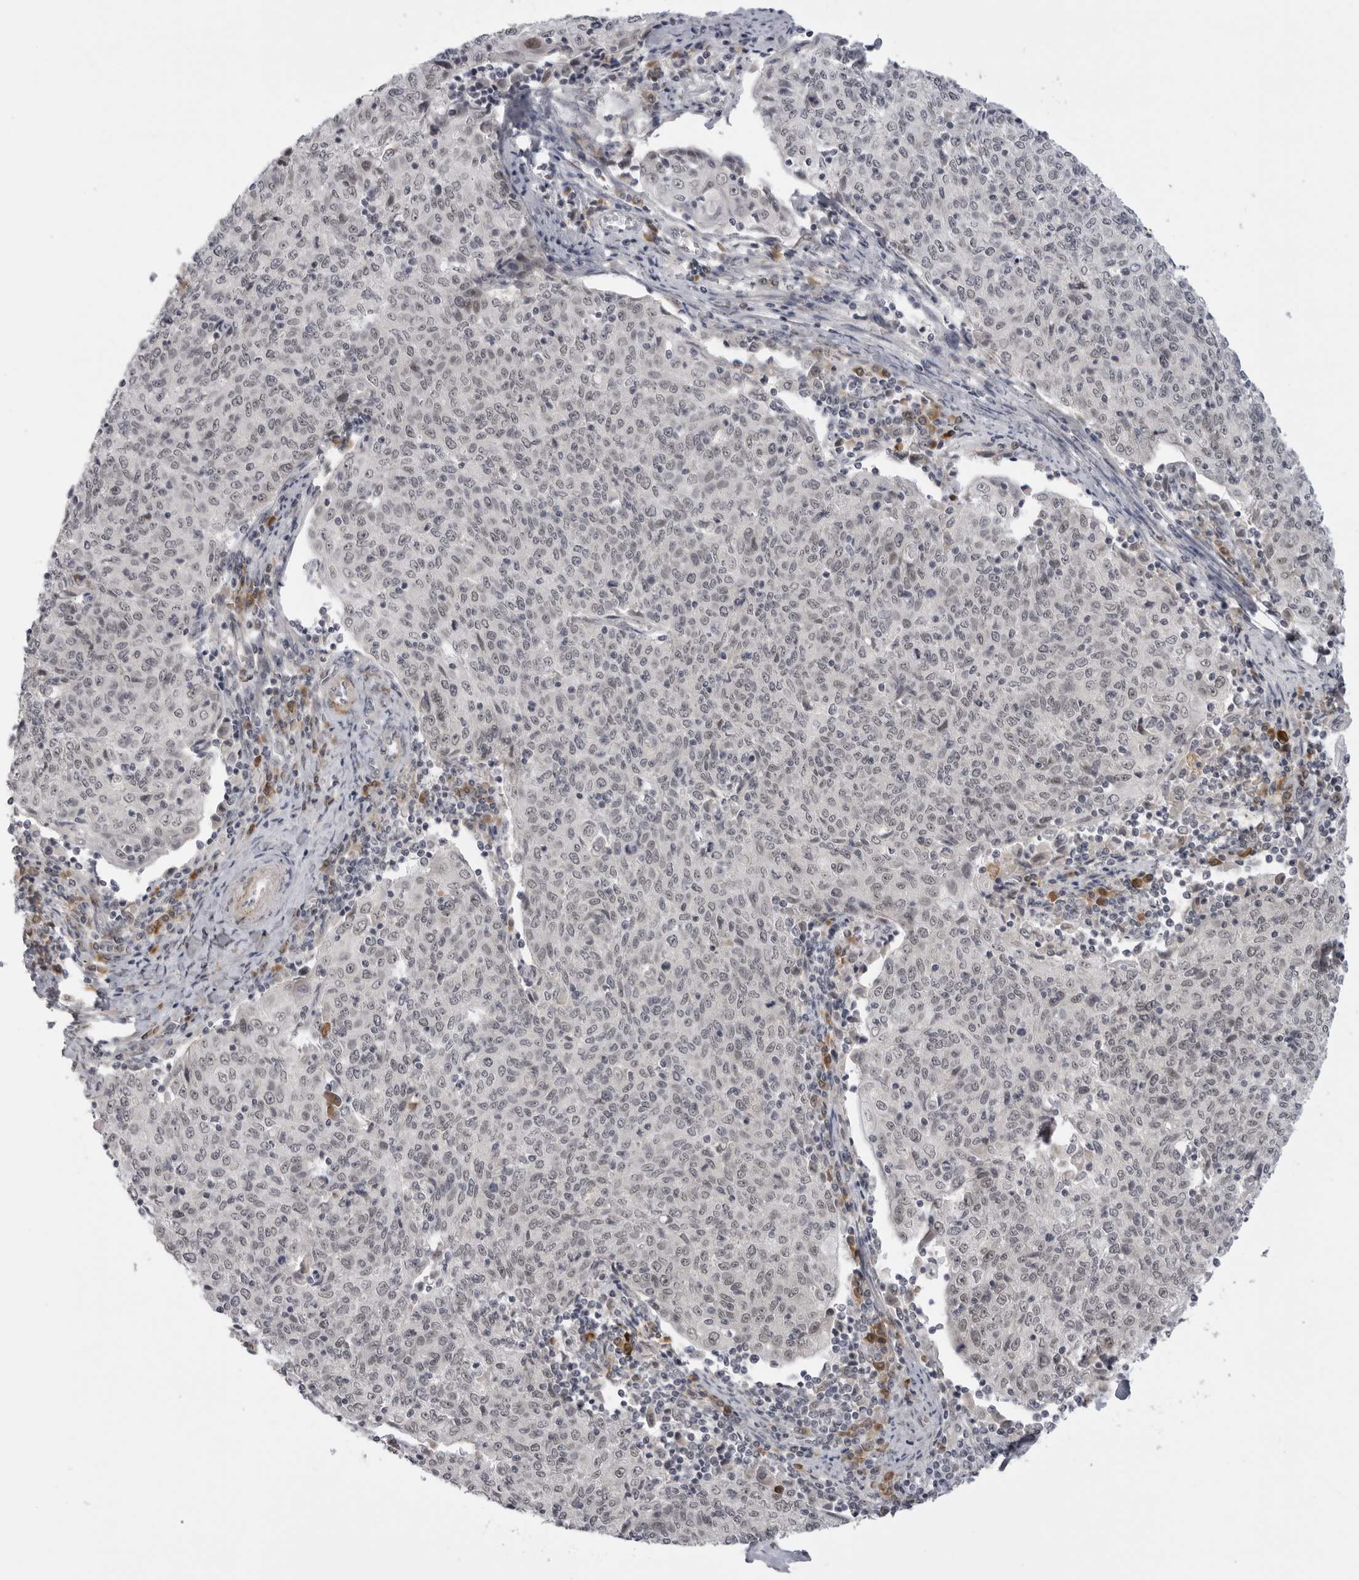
{"staining": {"intensity": "weak", "quantity": ">75%", "location": "nuclear"}, "tissue": "cervical cancer", "cell_type": "Tumor cells", "image_type": "cancer", "snomed": [{"axis": "morphology", "description": "Squamous cell carcinoma, NOS"}, {"axis": "topography", "description": "Cervix"}], "caption": "IHC image of cervical cancer (squamous cell carcinoma) stained for a protein (brown), which displays low levels of weak nuclear positivity in approximately >75% of tumor cells.", "gene": "ALPK2", "patient": {"sex": "female", "age": 48}}